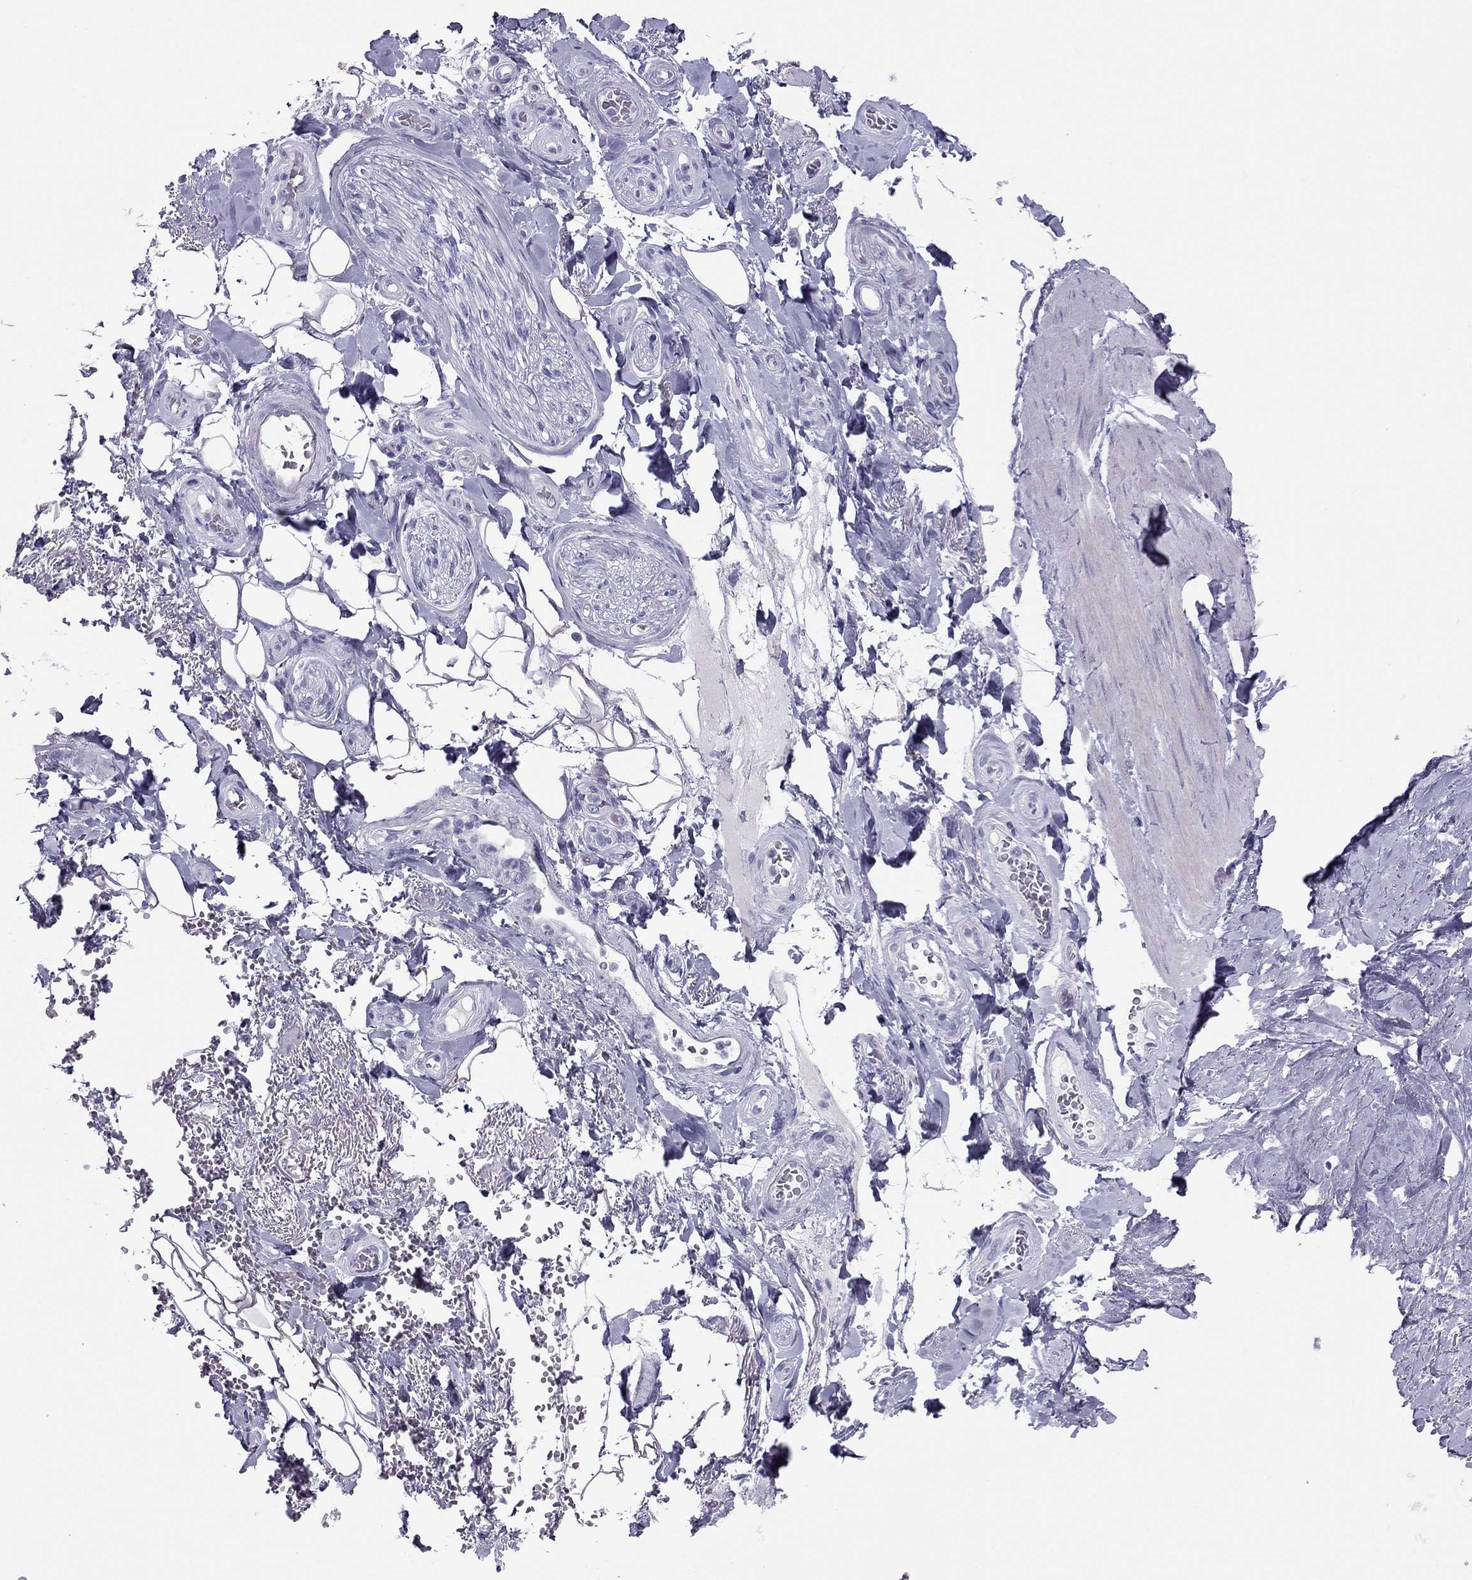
{"staining": {"intensity": "negative", "quantity": "none", "location": "none"}, "tissue": "adipose tissue", "cell_type": "Adipocytes", "image_type": "normal", "snomed": [{"axis": "morphology", "description": "Normal tissue, NOS"}, {"axis": "topography", "description": "Anal"}, {"axis": "topography", "description": "Peripheral nerve tissue"}], "caption": "Protein analysis of unremarkable adipose tissue demonstrates no significant expression in adipocytes. The staining is performed using DAB (3,3'-diaminobenzidine) brown chromogen with nuclei counter-stained in using hematoxylin.", "gene": "MAEL", "patient": {"sex": "male", "age": 53}}